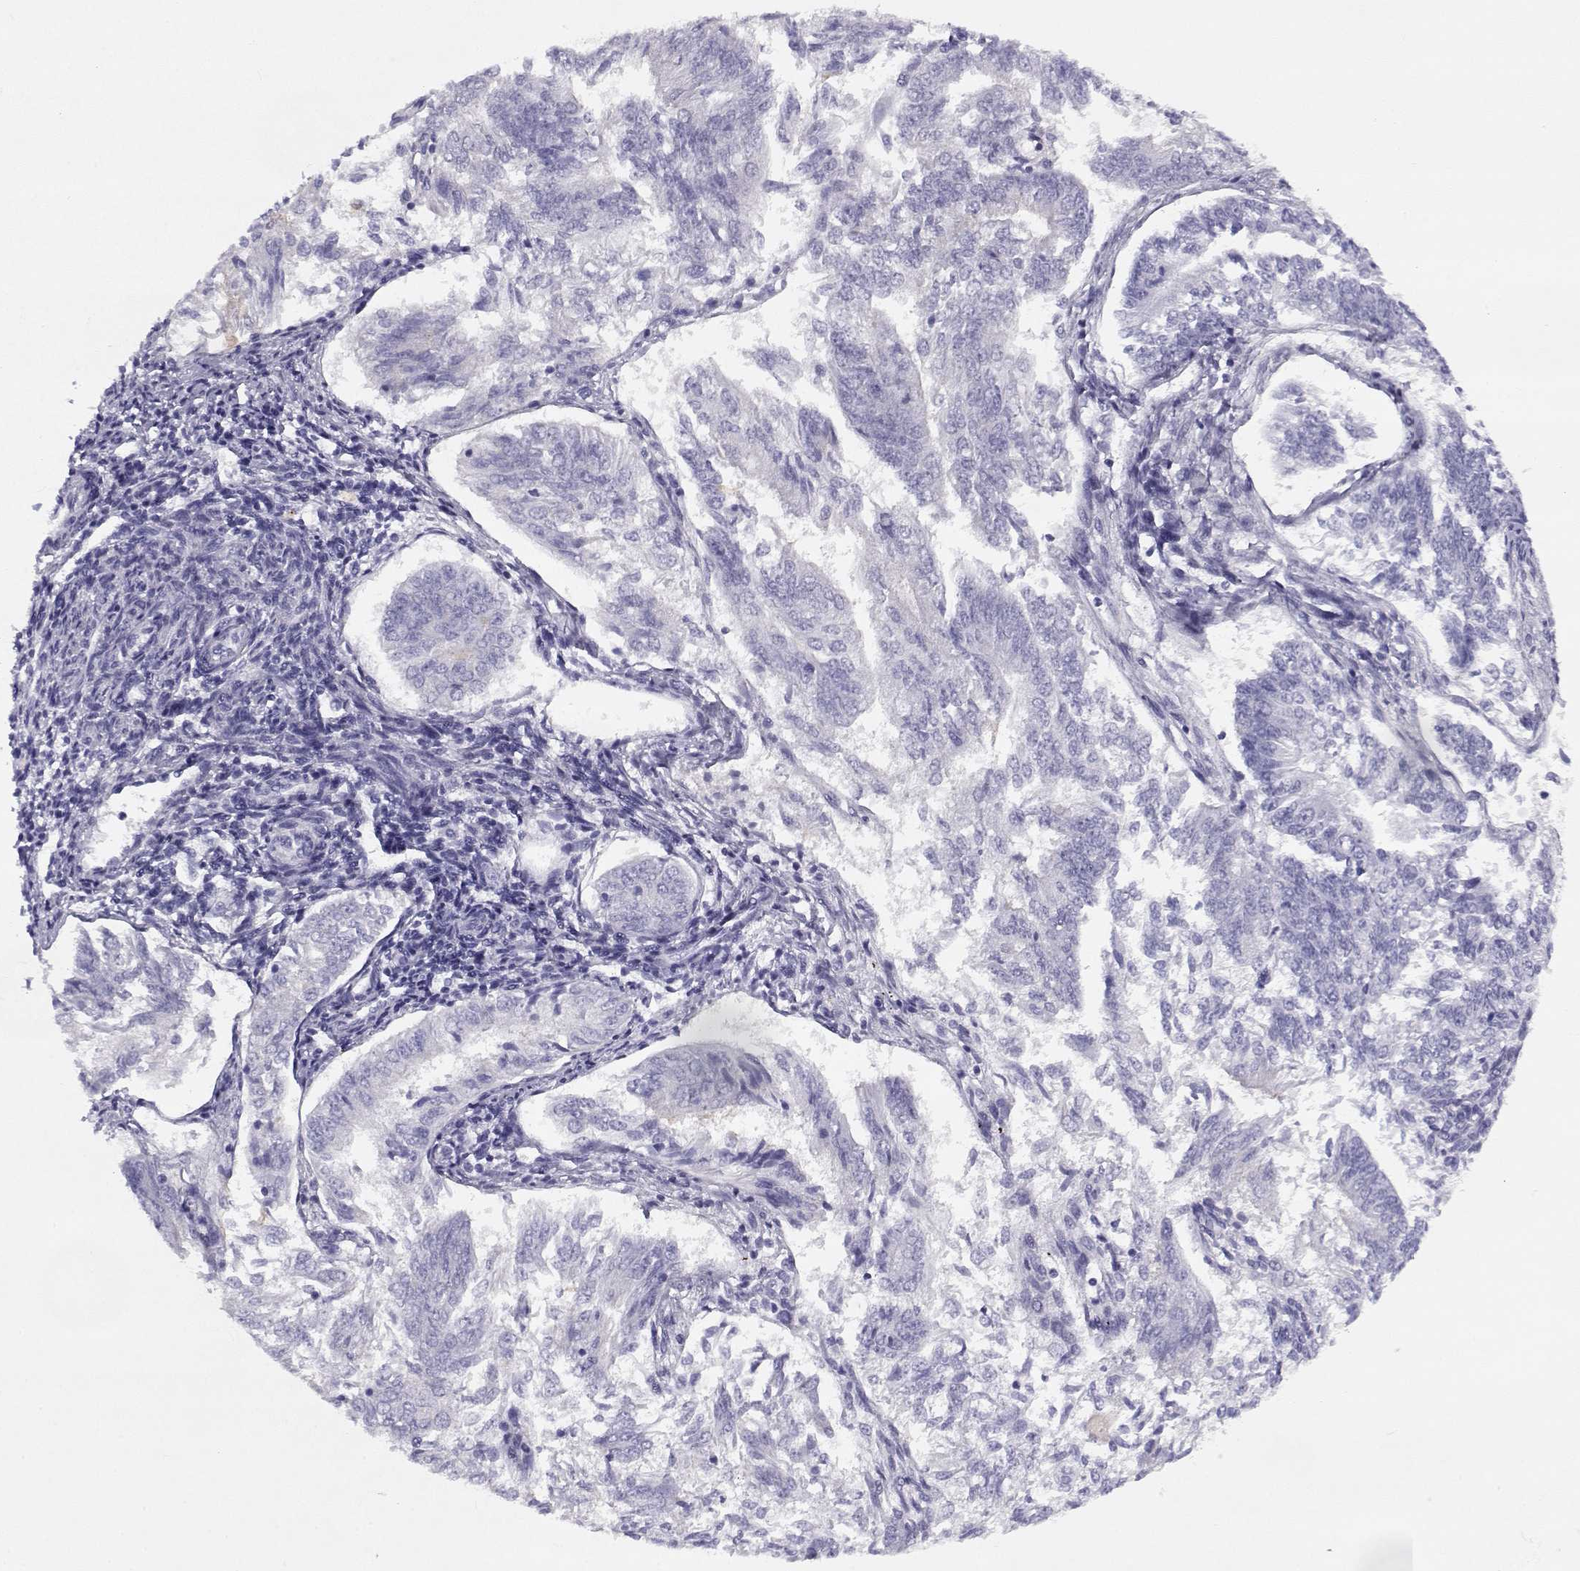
{"staining": {"intensity": "negative", "quantity": "none", "location": "none"}, "tissue": "endometrial cancer", "cell_type": "Tumor cells", "image_type": "cancer", "snomed": [{"axis": "morphology", "description": "Adenocarcinoma, NOS"}, {"axis": "topography", "description": "Endometrium"}], "caption": "This histopathology image is of endometrial adenocarcinoma stained with immunohistochemistry to label a protein in brown with the nuclei are counter-stained blue. There is no positivity in tumor cells.", "gene": "CREB3L3", "patient": {"sex": "female", "age": 58}}